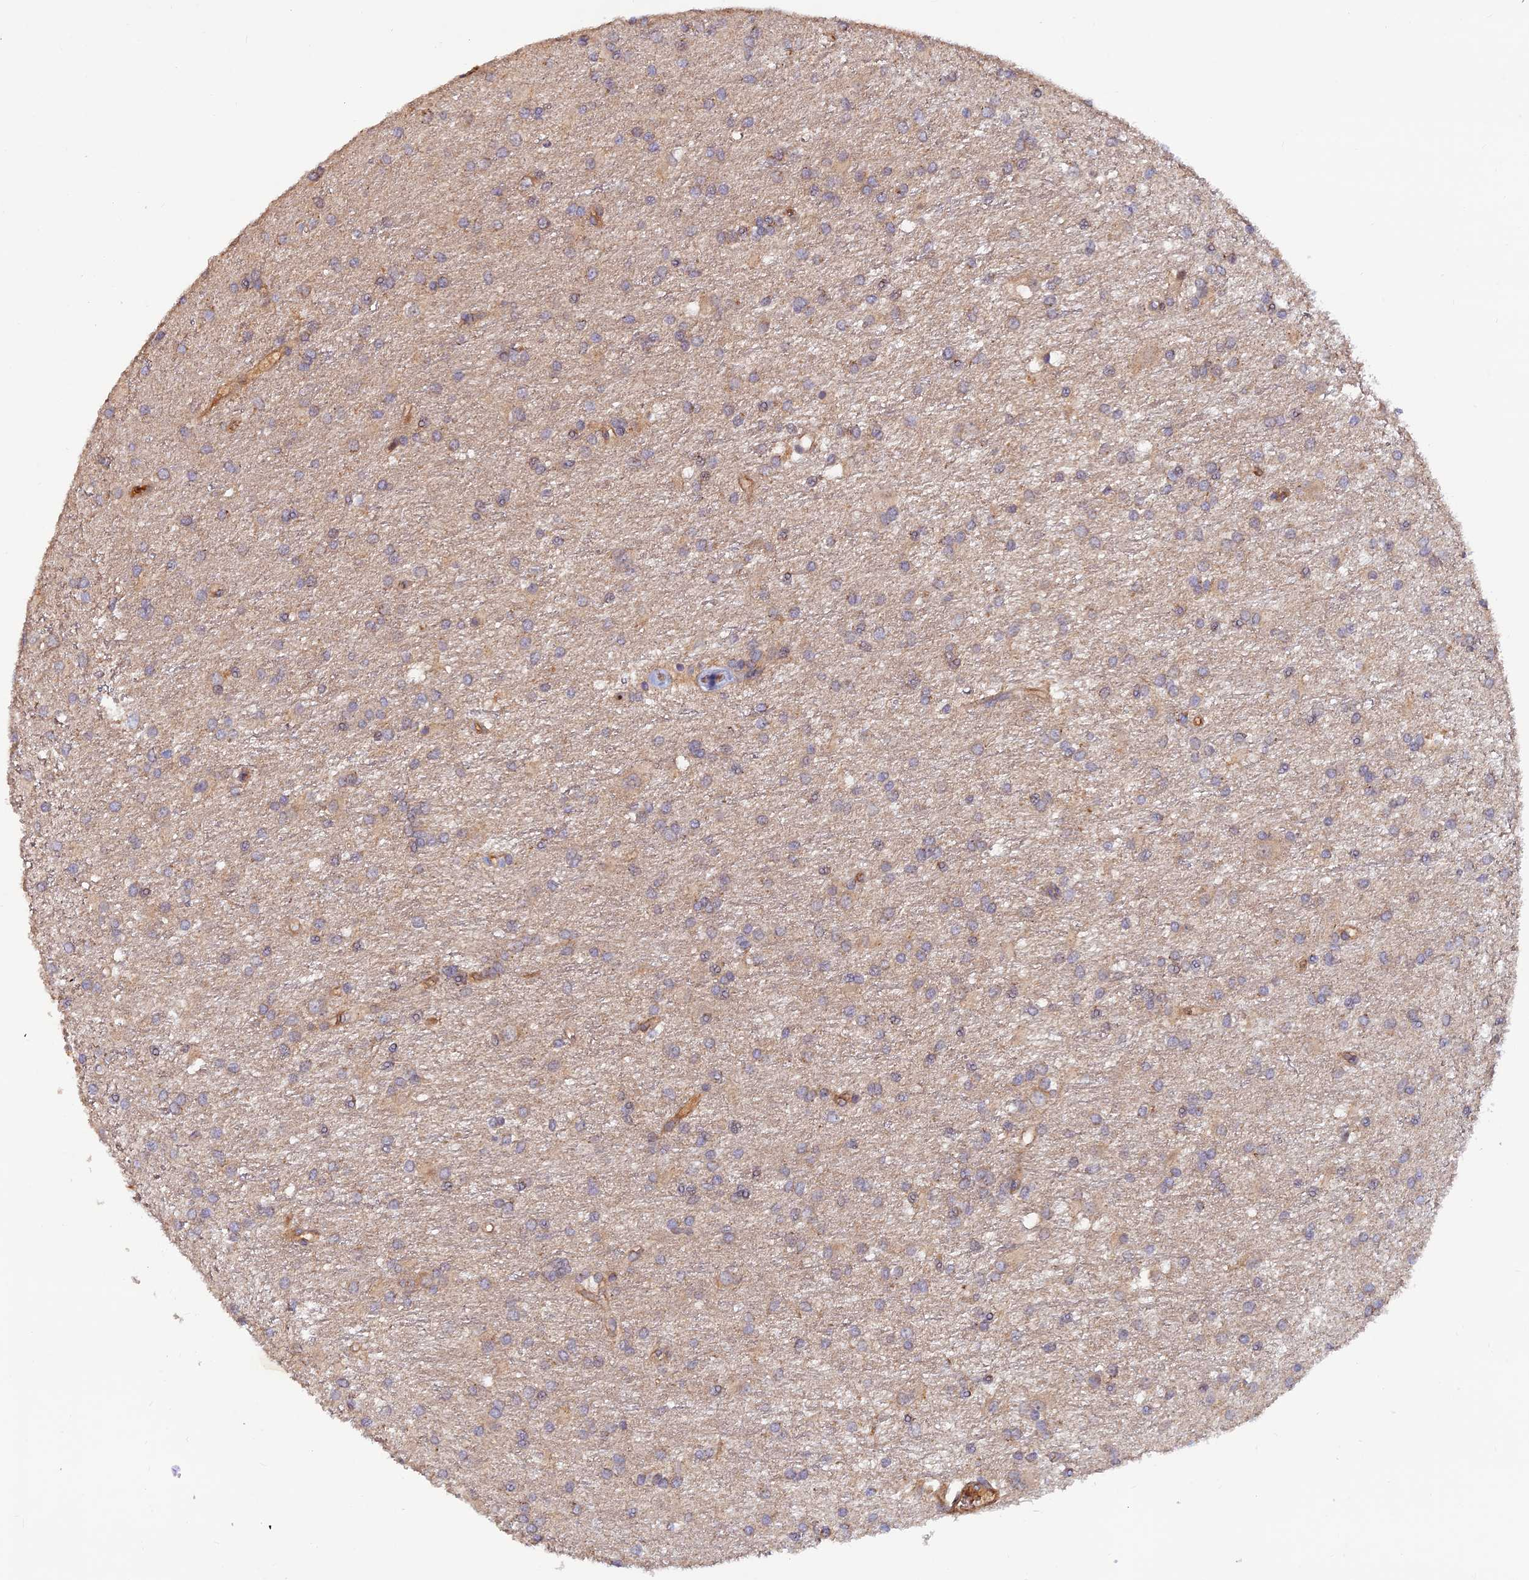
{"staining": {"intensity": "negative", "quantity": "none", "location": "none"}, "tissue": "glioma", "cell_type": "Tumor cells", "image_type": "cancer", "snomed": [{"axis": "morphology", "description": "Glioma, malignant, High grade"}, {"axis": "topography", "description": "Brain"}], "caption": "Tumor cells are negative for protein expression in human glioma.", "gene": "GMCL1", "patient": {"sex": "female", "age": 50}}